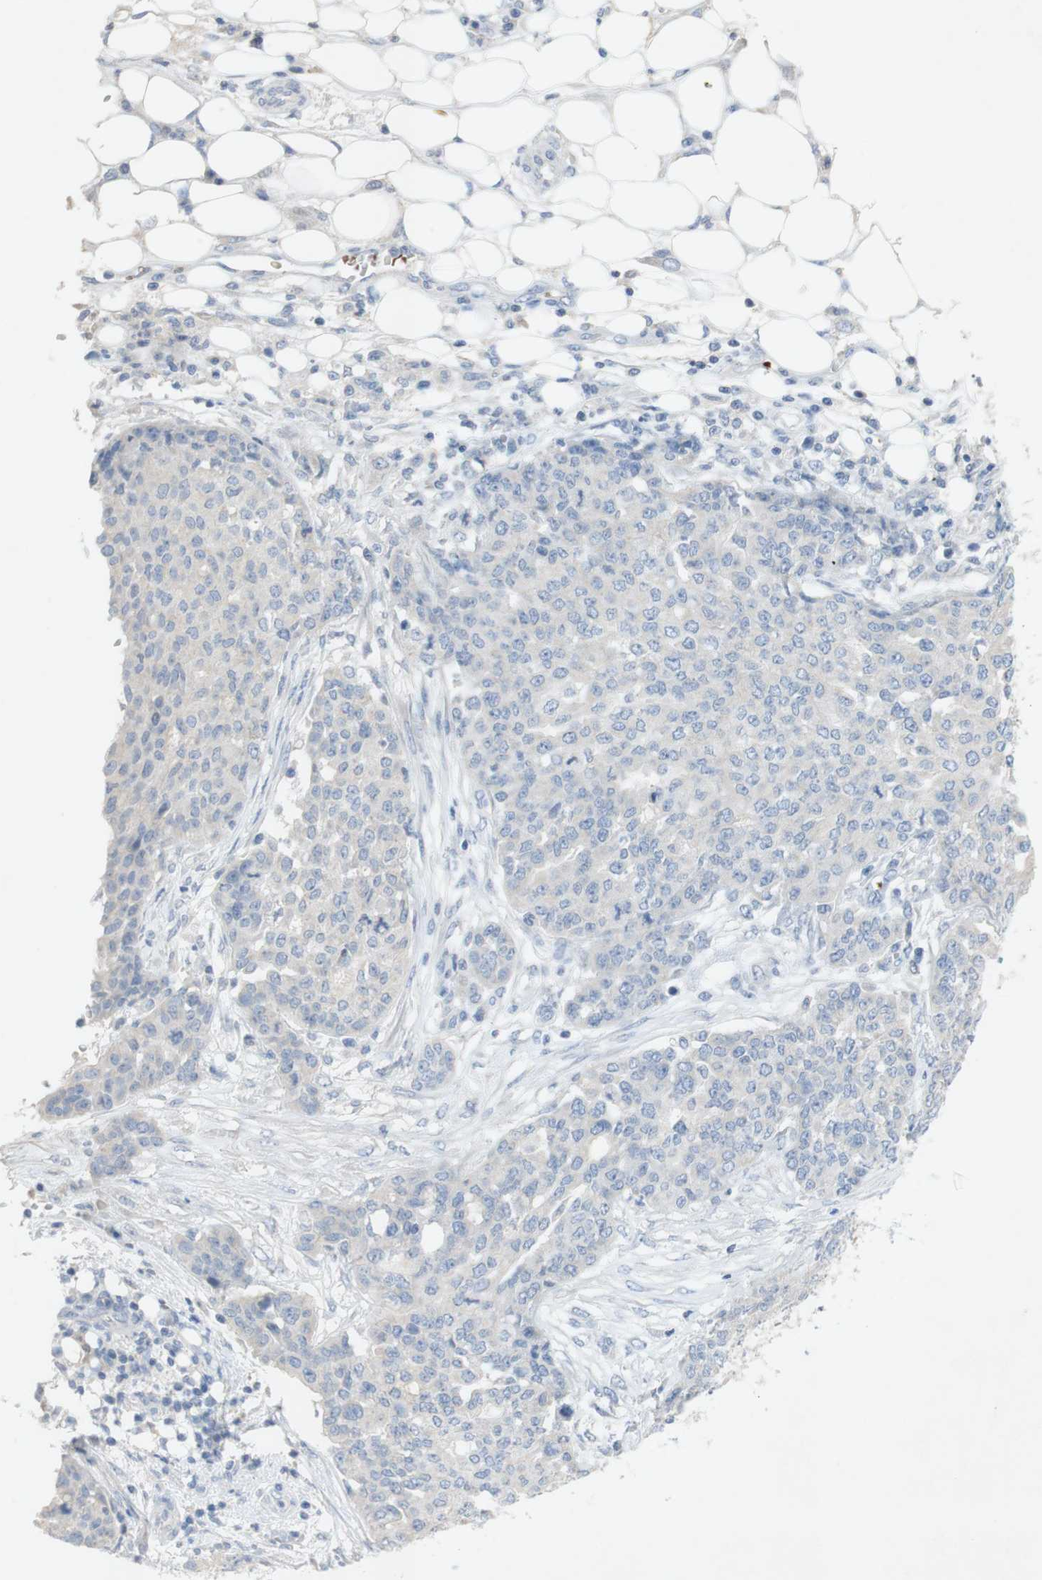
{"staining": {"intensity": "negative", "quantity": "none", "location": "none"}, "tissue": "ovarian cancer", "cell_type": "Tumor cells", "image_type": "cancer", "snomed": [{"axis": "morphology", "description": "Cystadenocarcinoma, serous, NOS"}, {"axis": "topography", "description": "Soft tissue"}, {"axis": "topography", "description": "Ovary"}], "caption": "The histopathology image displays no significant expression in tumor cells of ovarian serous cystadenocarcinoma.", "gene": "EPO", "patient": {"sex": "female", "age": 57}}